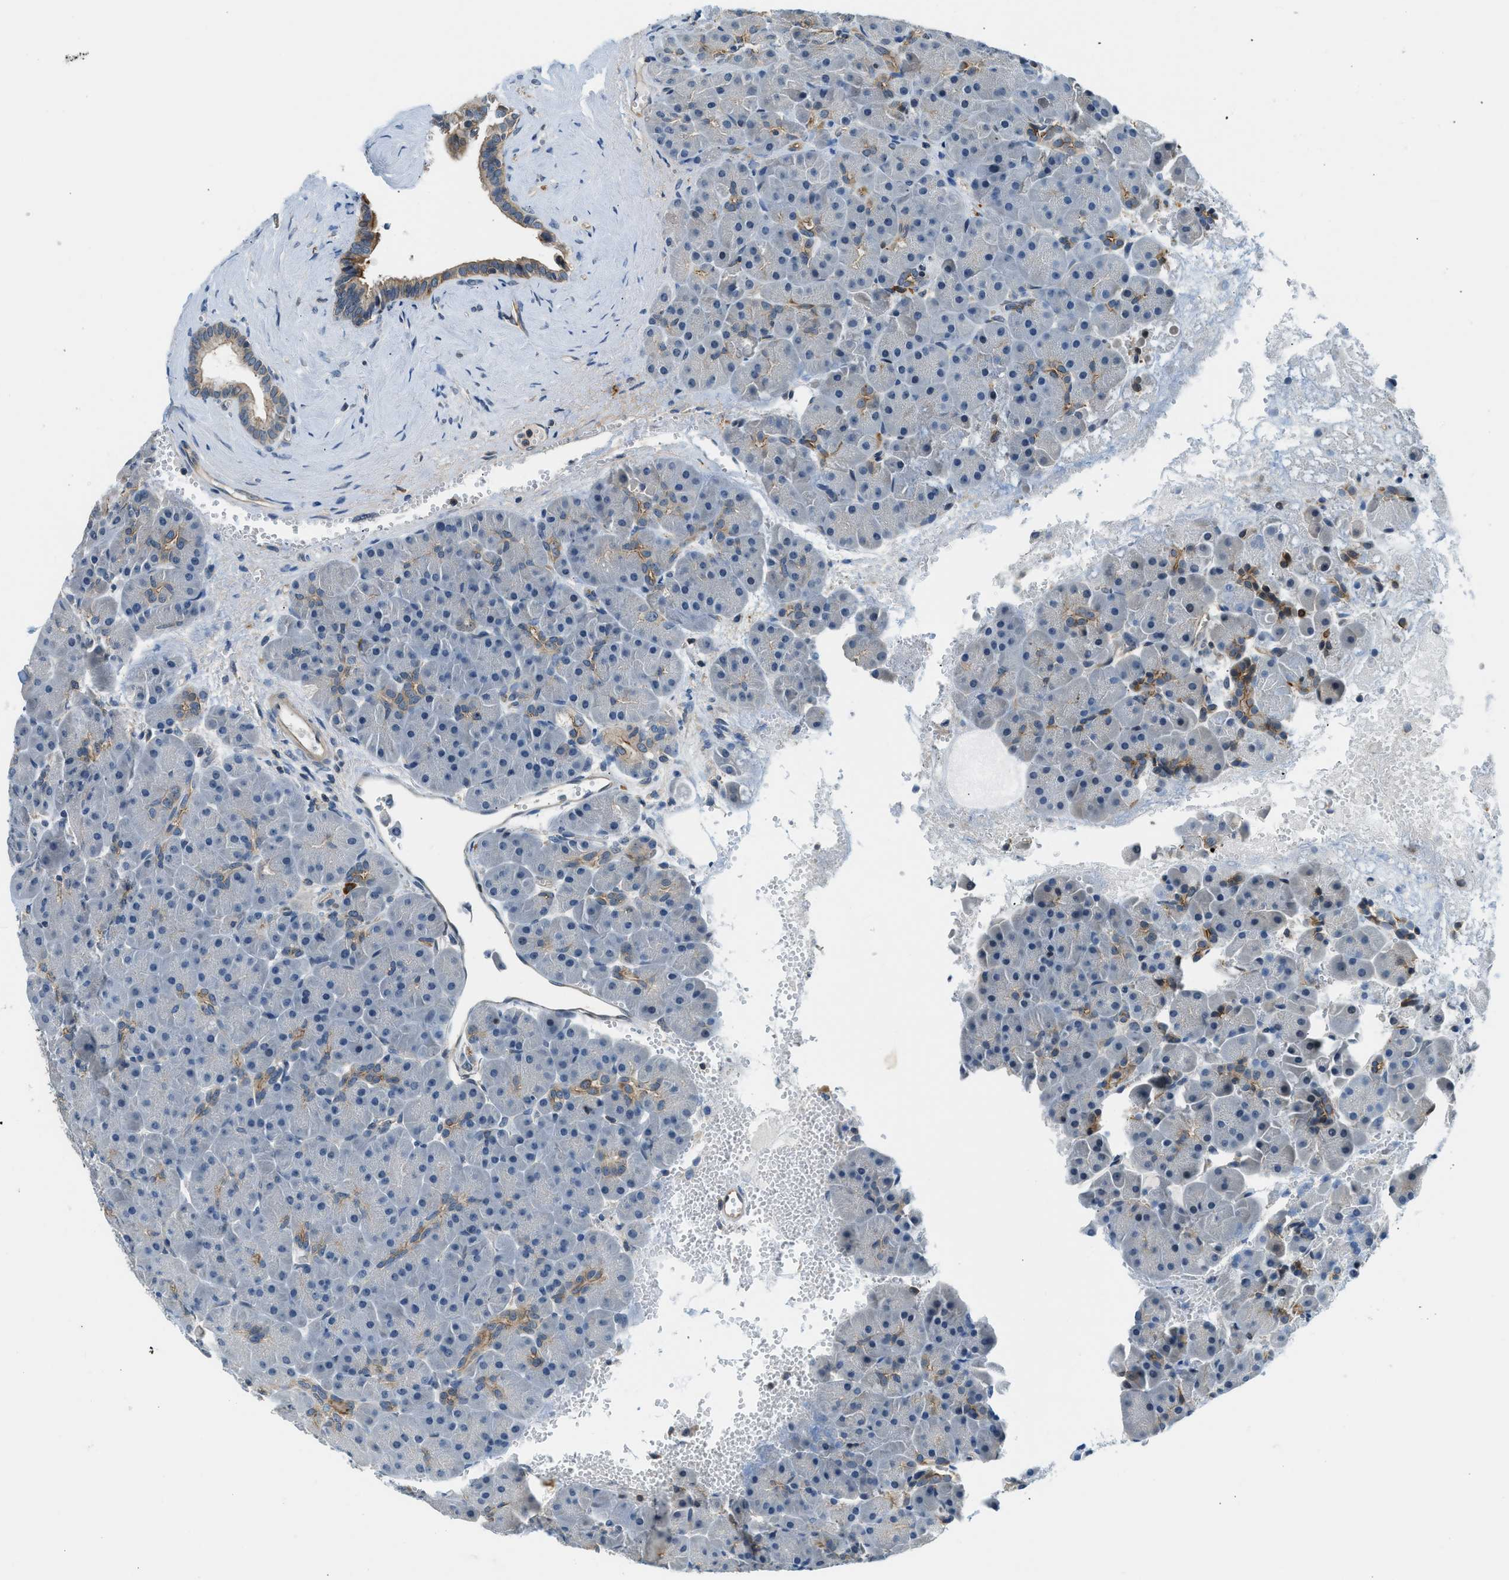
{"staining": {"intensity": "weak", "quantity": "<25%", "location": "cytoplasmic/membranous"}, "tissue": "pancreas", "cell_type": "Exocrine glandular cells", "image_type": "normal", "snomed": [{"axis": "morphology", "description": "Normal tissue, NOS"}, {"axis": "topography", "description": "Pancreas"}], "caption": "This is an immunohistochemistry (IHC) histopathology image of benign human pancreas. There is no expression in exocrine glandular cells.", "gene": "CBLB", "patient": {"sex": "male", "age": 66}}